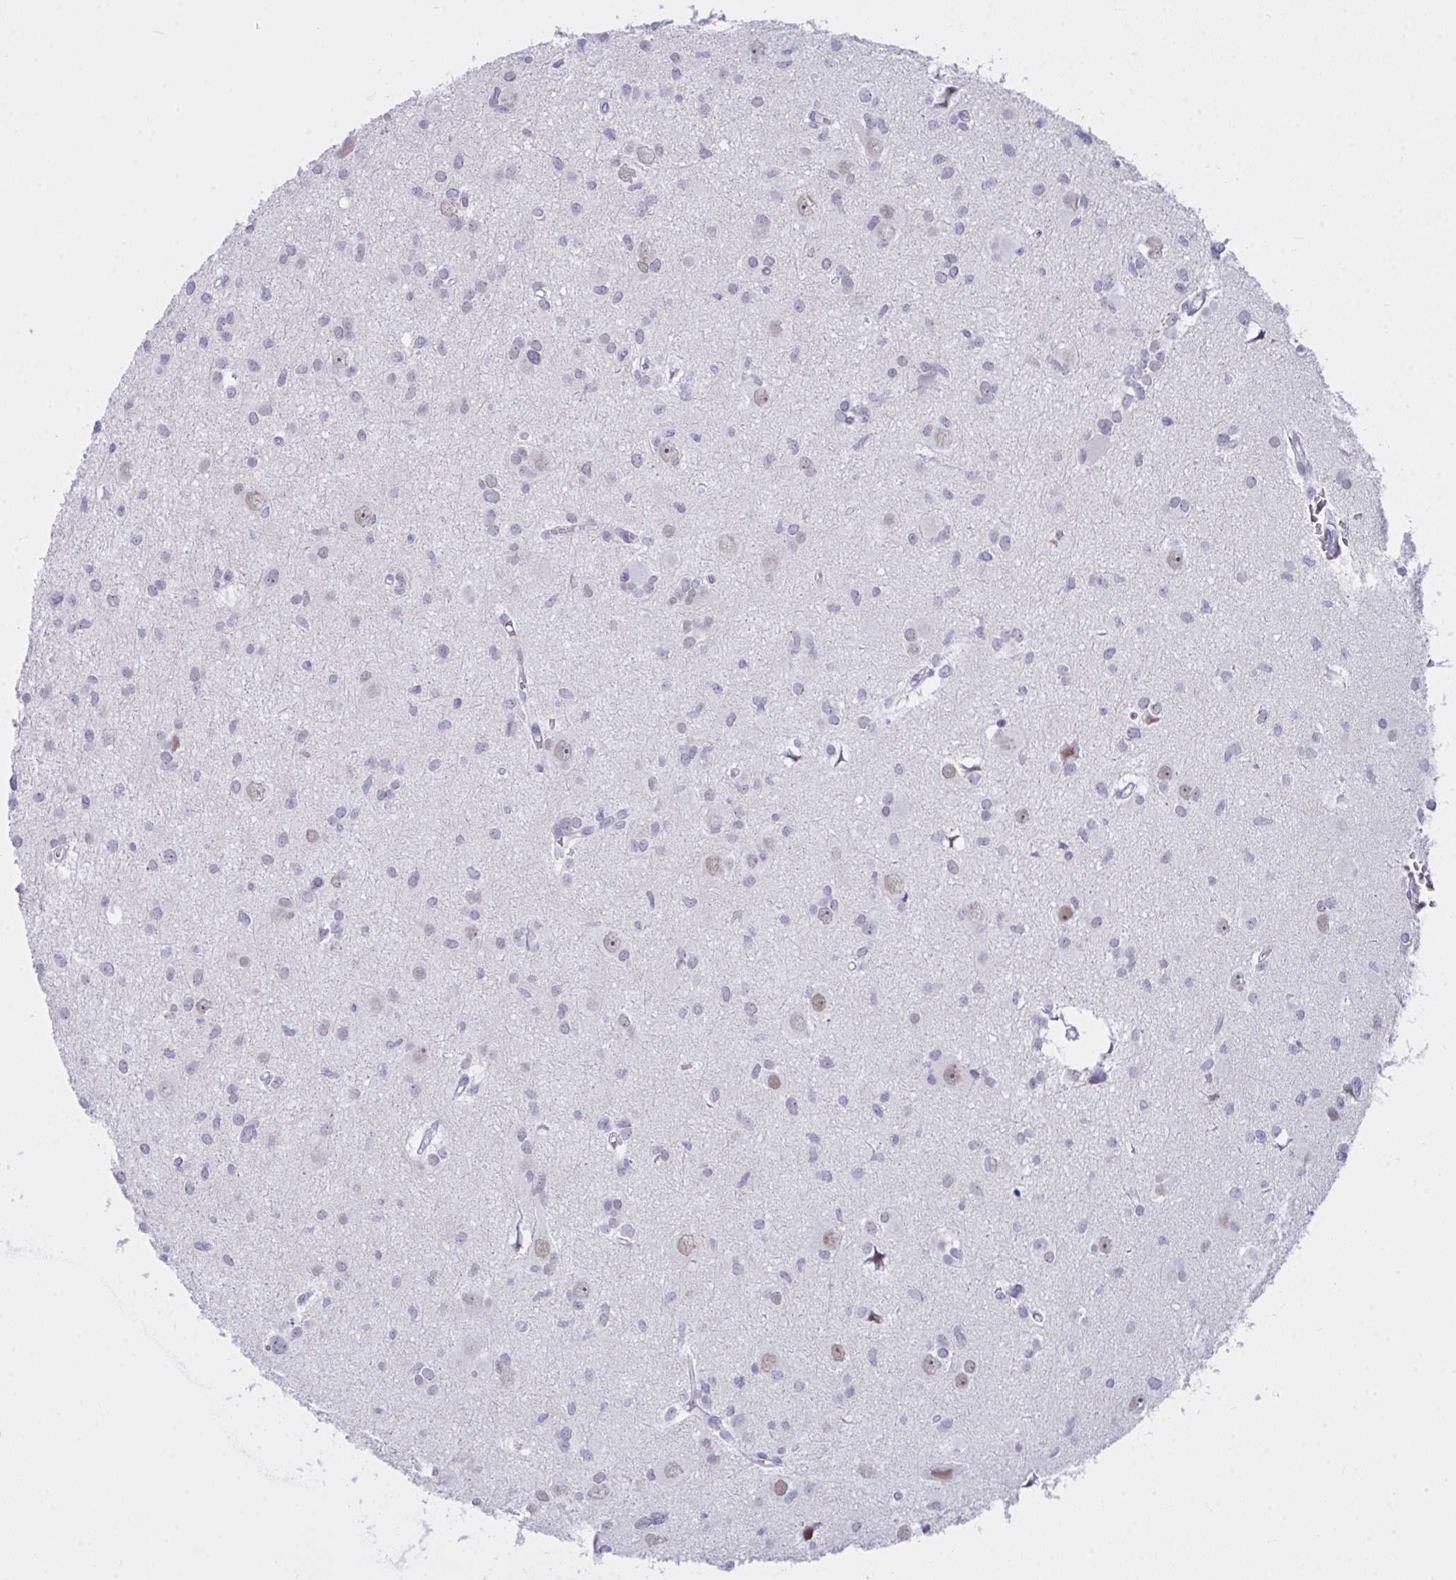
{"staining": {"intensity": "negative", "quantity": "none", "location": "none"}, "tissue": "glioma", "cell_type": "Tumor cells", "image_type": "cancer", "snomed": [{"axis": "morphology", "description": "Glioma, malignant, High grade"}, {"axis": "topography", "description": "Brain"}], "caption": "High magnification brightfield microscopy of malignant glioma (high-grade) stained with DAB (brown) and counterstained with hematoxylin (blue): tumor cells show no significant staining.", "gene": "FBXL22", "patient": {"sex": "male", "age": 23}}